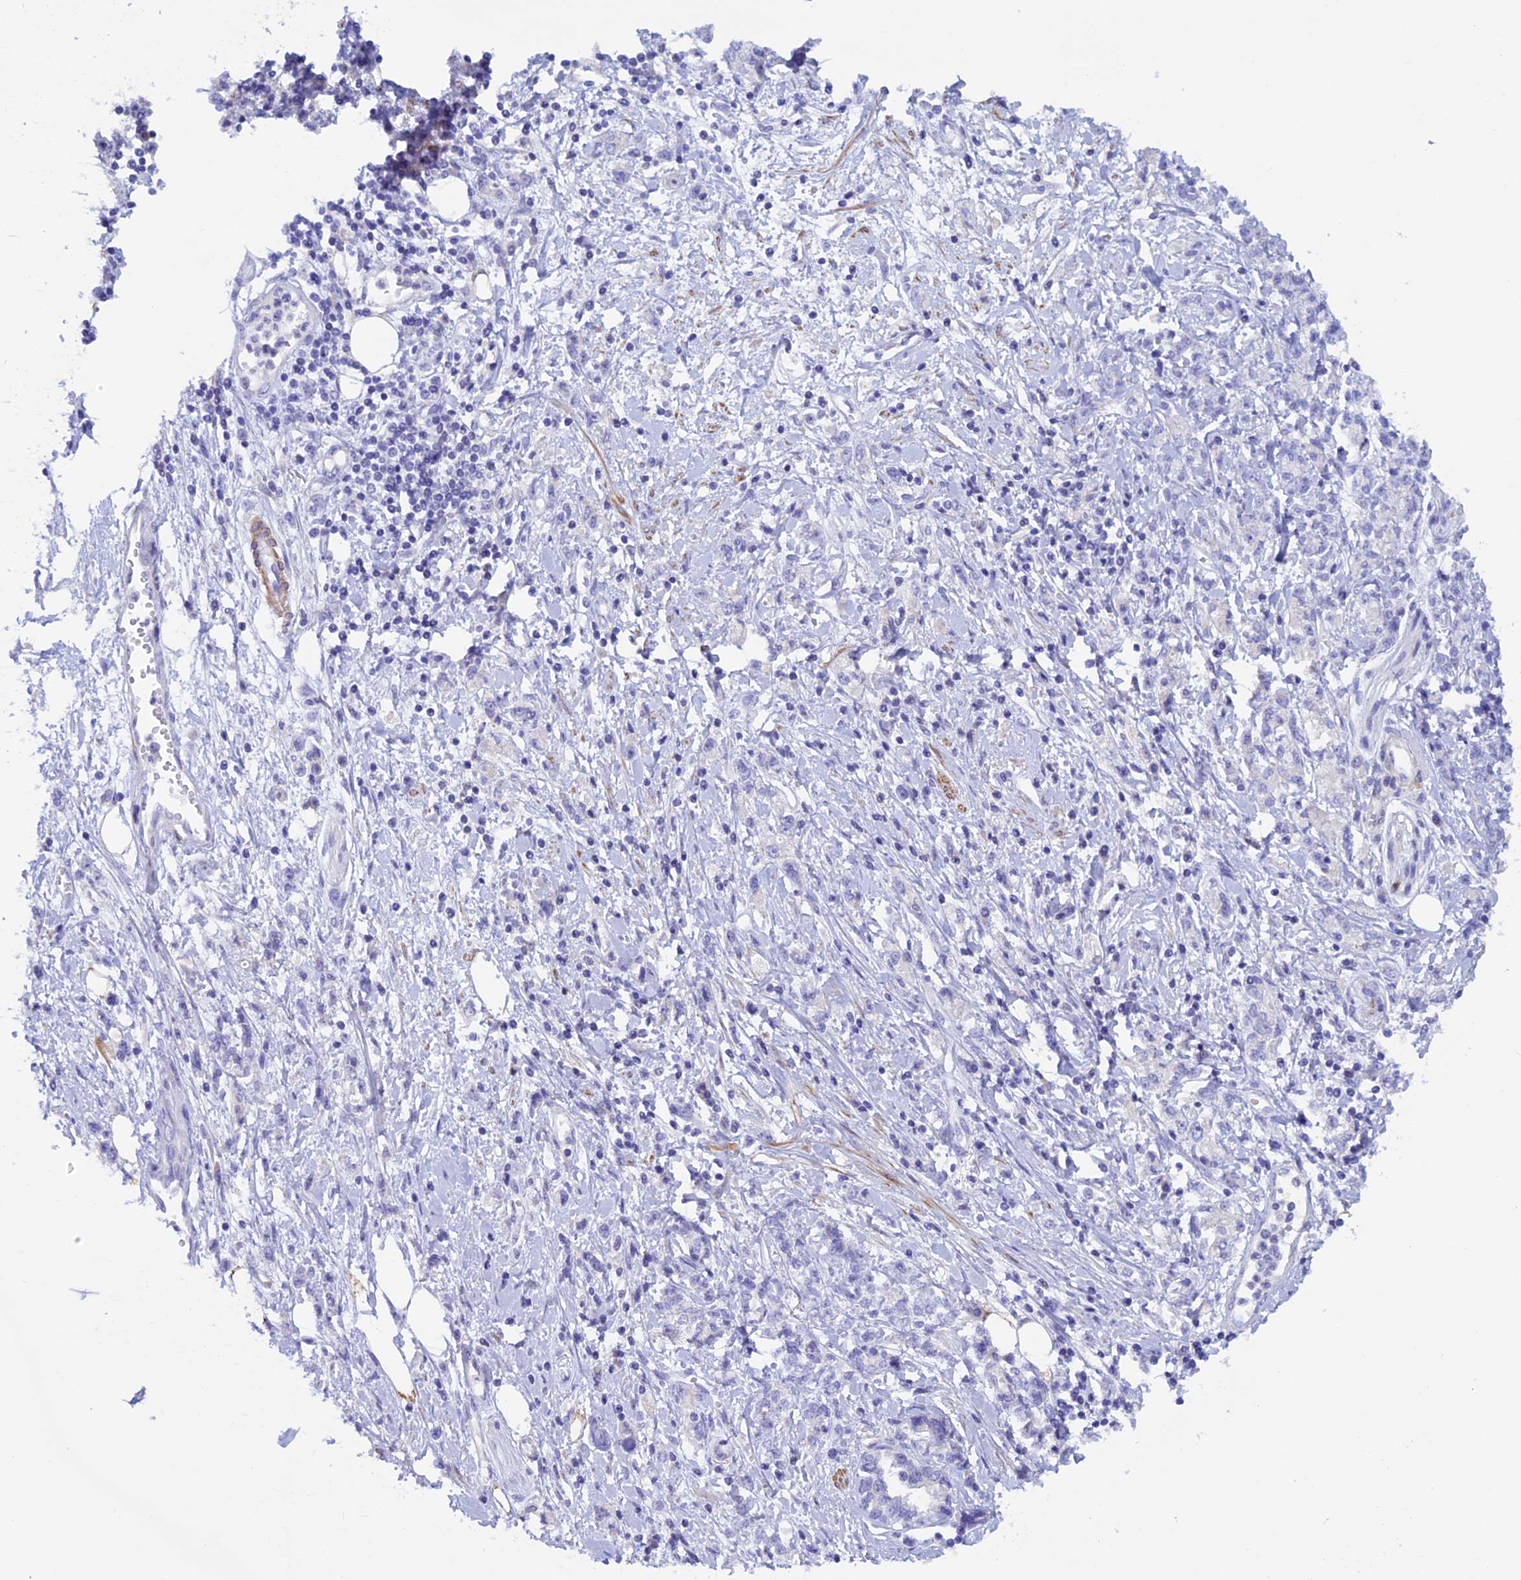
{"staining": {"intensity": "negative", "quantity": "none", "location": "none"}, "tissue": "stomach cancer", "cell_type": "Tumor cells", "image_type": "cancer", "snomed": [{"axis": "morphology", "description": "Adenocarcinoma, NOS"}, {"axis": "topography", "description": "Stomach"}], "caption": "An image of stomach cancer (adenocarcinoma) stained for a protein reveals no brown staining in tumor cells. (DAB (3,3'-diaminobenzidine) immunohistochemistry, high magnification).", "gene": "IGSF6", "patient": {"sex": "female", "age": 76}}